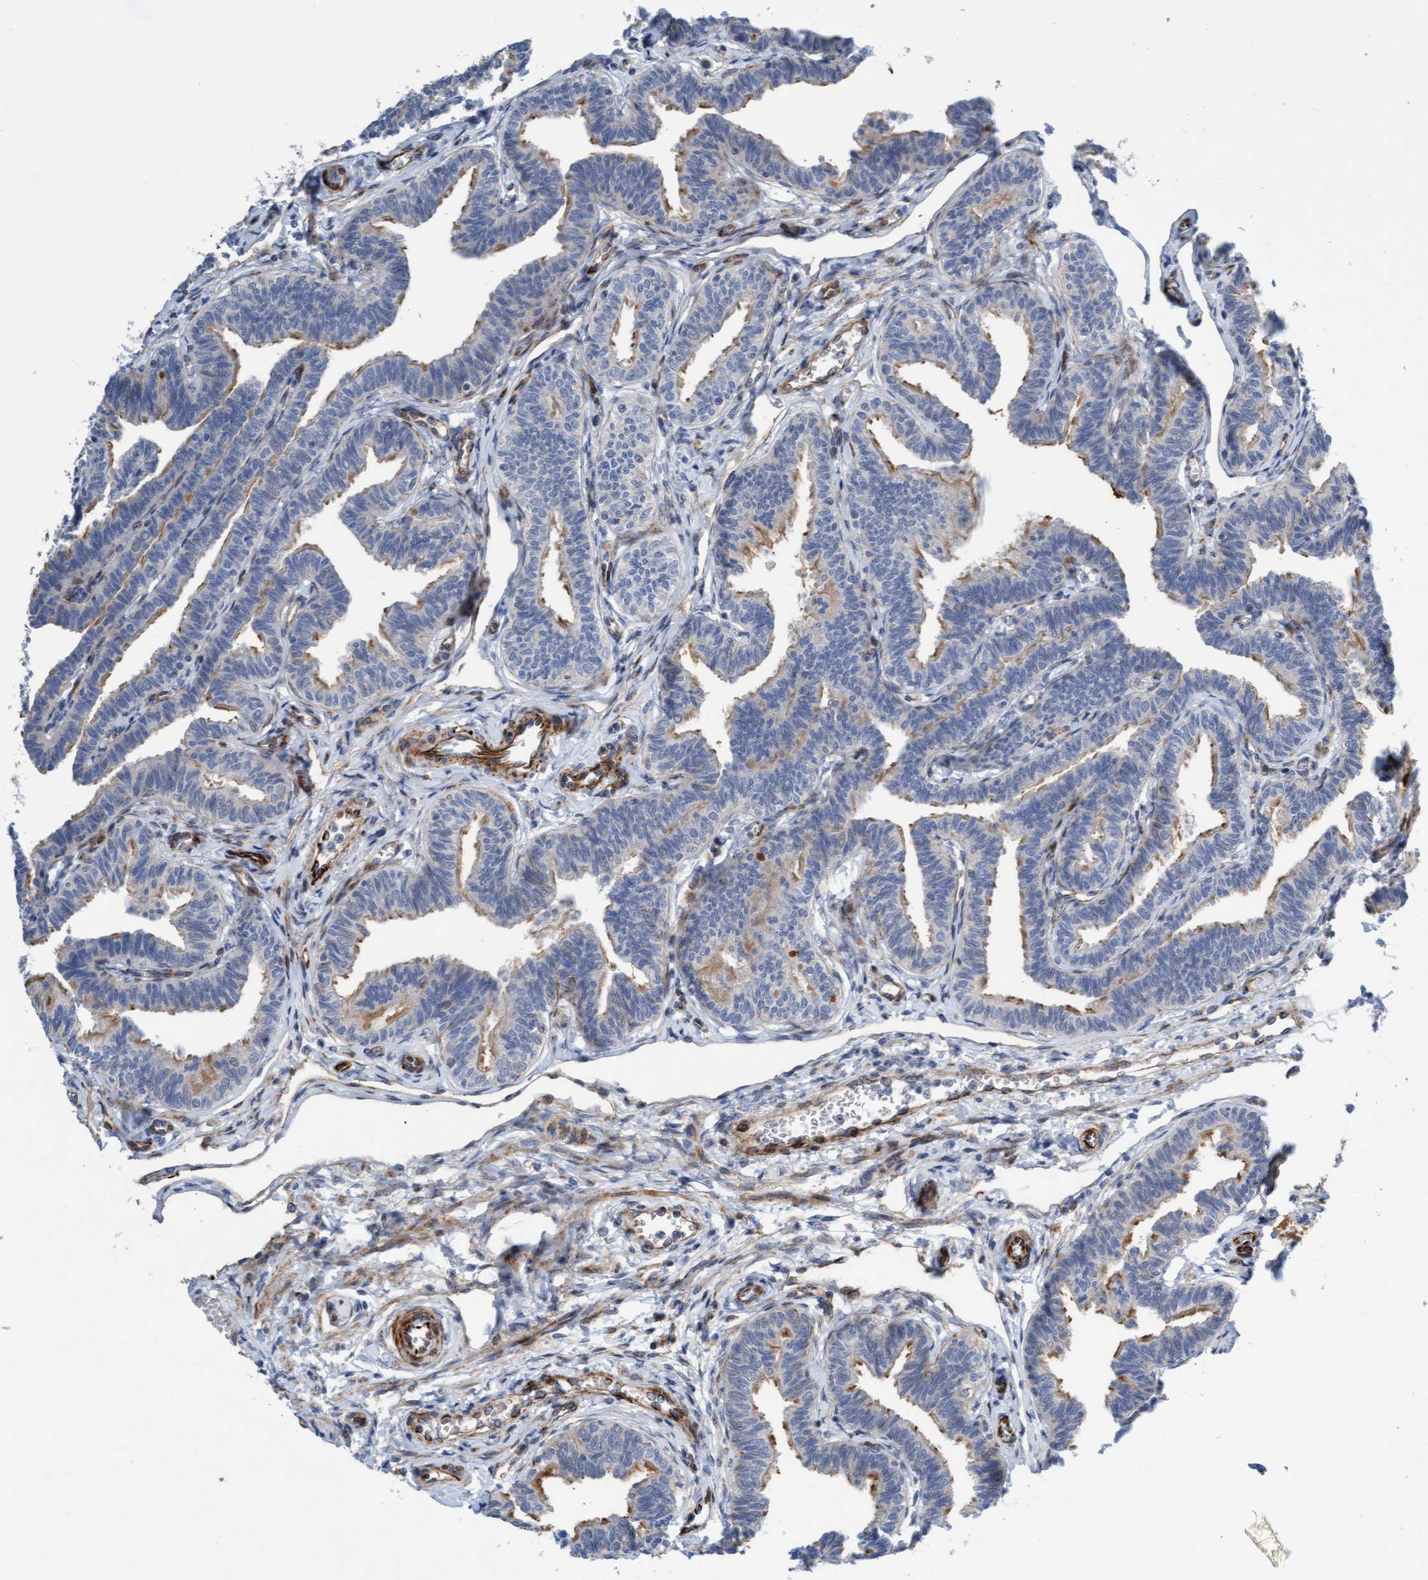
{"staining": {"intensity": "weak", "quantity": "25%-75%", "location": "cytoplasmic/membranous"}, "tissue": "fallopian tube", "cell_type": "Glandular cells", "image_type": "normal", "snomed": [{"axis": "morphology", "description": "Normal tissue, NOS"}, {"axis": "topography", "description": "Fallopian tube"}, {"axis": "topography", "description": "Ovary"}], "caption": "Immunohistochemistry staining of benign fallopian tube, which displays low levels of weak cytoplasmic/membranous staining in approximately 25%-75% of glandular cells indicating weak cytoplasmic/membranous protein positivity. The staining was performed using DAB (brown) for protein detection and nuclei were counterstained in hematoxylin (blue).", "gene": "POLG2", "patient": {"sex": "female", "age": 23}}